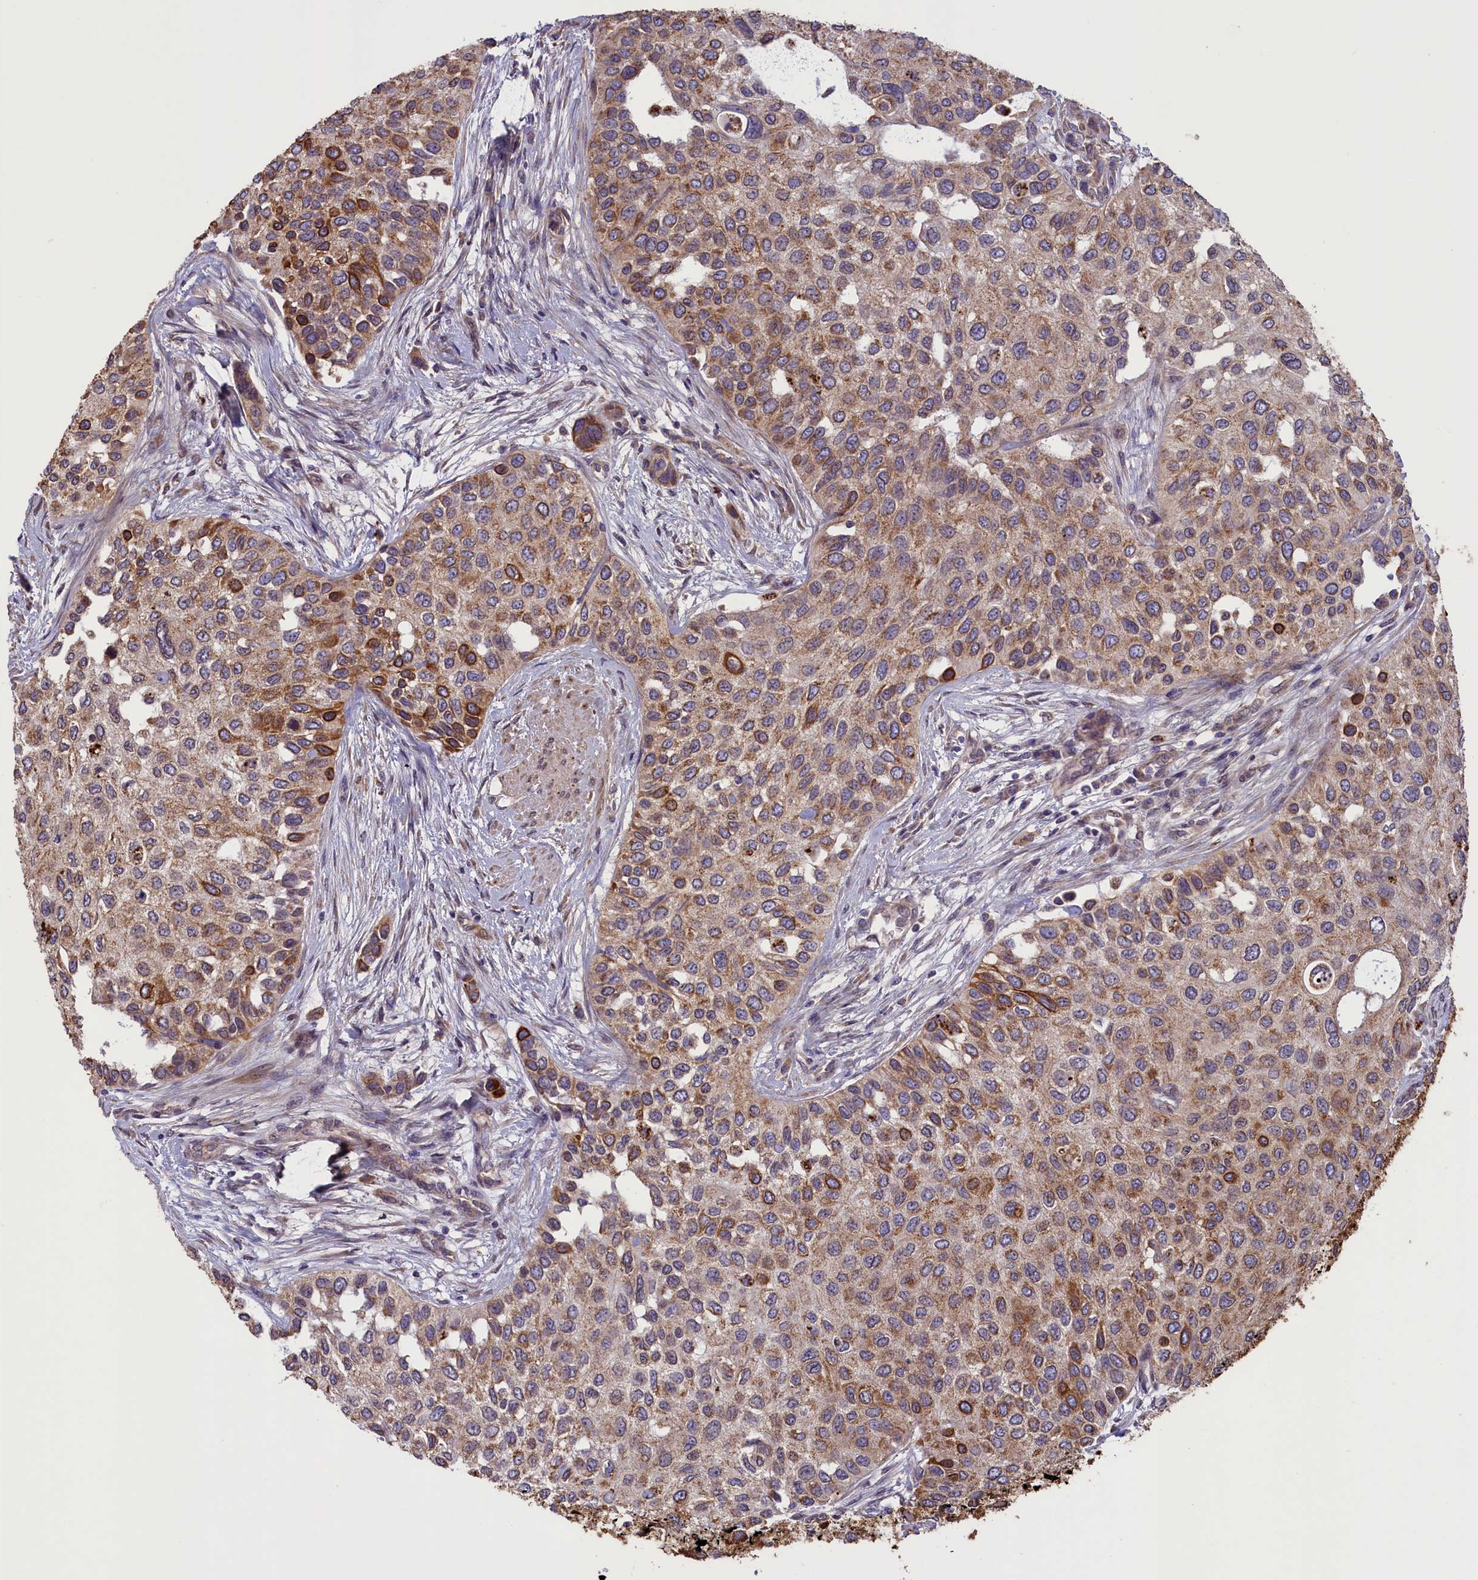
{"staining": {"intensity": "strong", "quantity": "25%-75%", "location": "cytoplasmic/membranous"}, "tissue": "urothelial cancer", "cell_type": "Tumor cells", "image_type": "cancer", "snomed": [{"axis": "morphology", "description": "Normal tissue, NOS"}, {"axis": "morphology", "description": "Urothelial carcinoma, High grade"}, {"axis": "topography", "description": "Vascular tissue"}, {"axis": "topography", "description": "Urinary bladder"}], "caption": "This micrograph reveals immunohistochemistry (IHC) staining of urothelial cancer, with high strong cytoplasmic/membranous staining in about 25%-75% of tumor cells.", "gene": "ACAD8", "patient": {"sex": "female", "age": 56}}